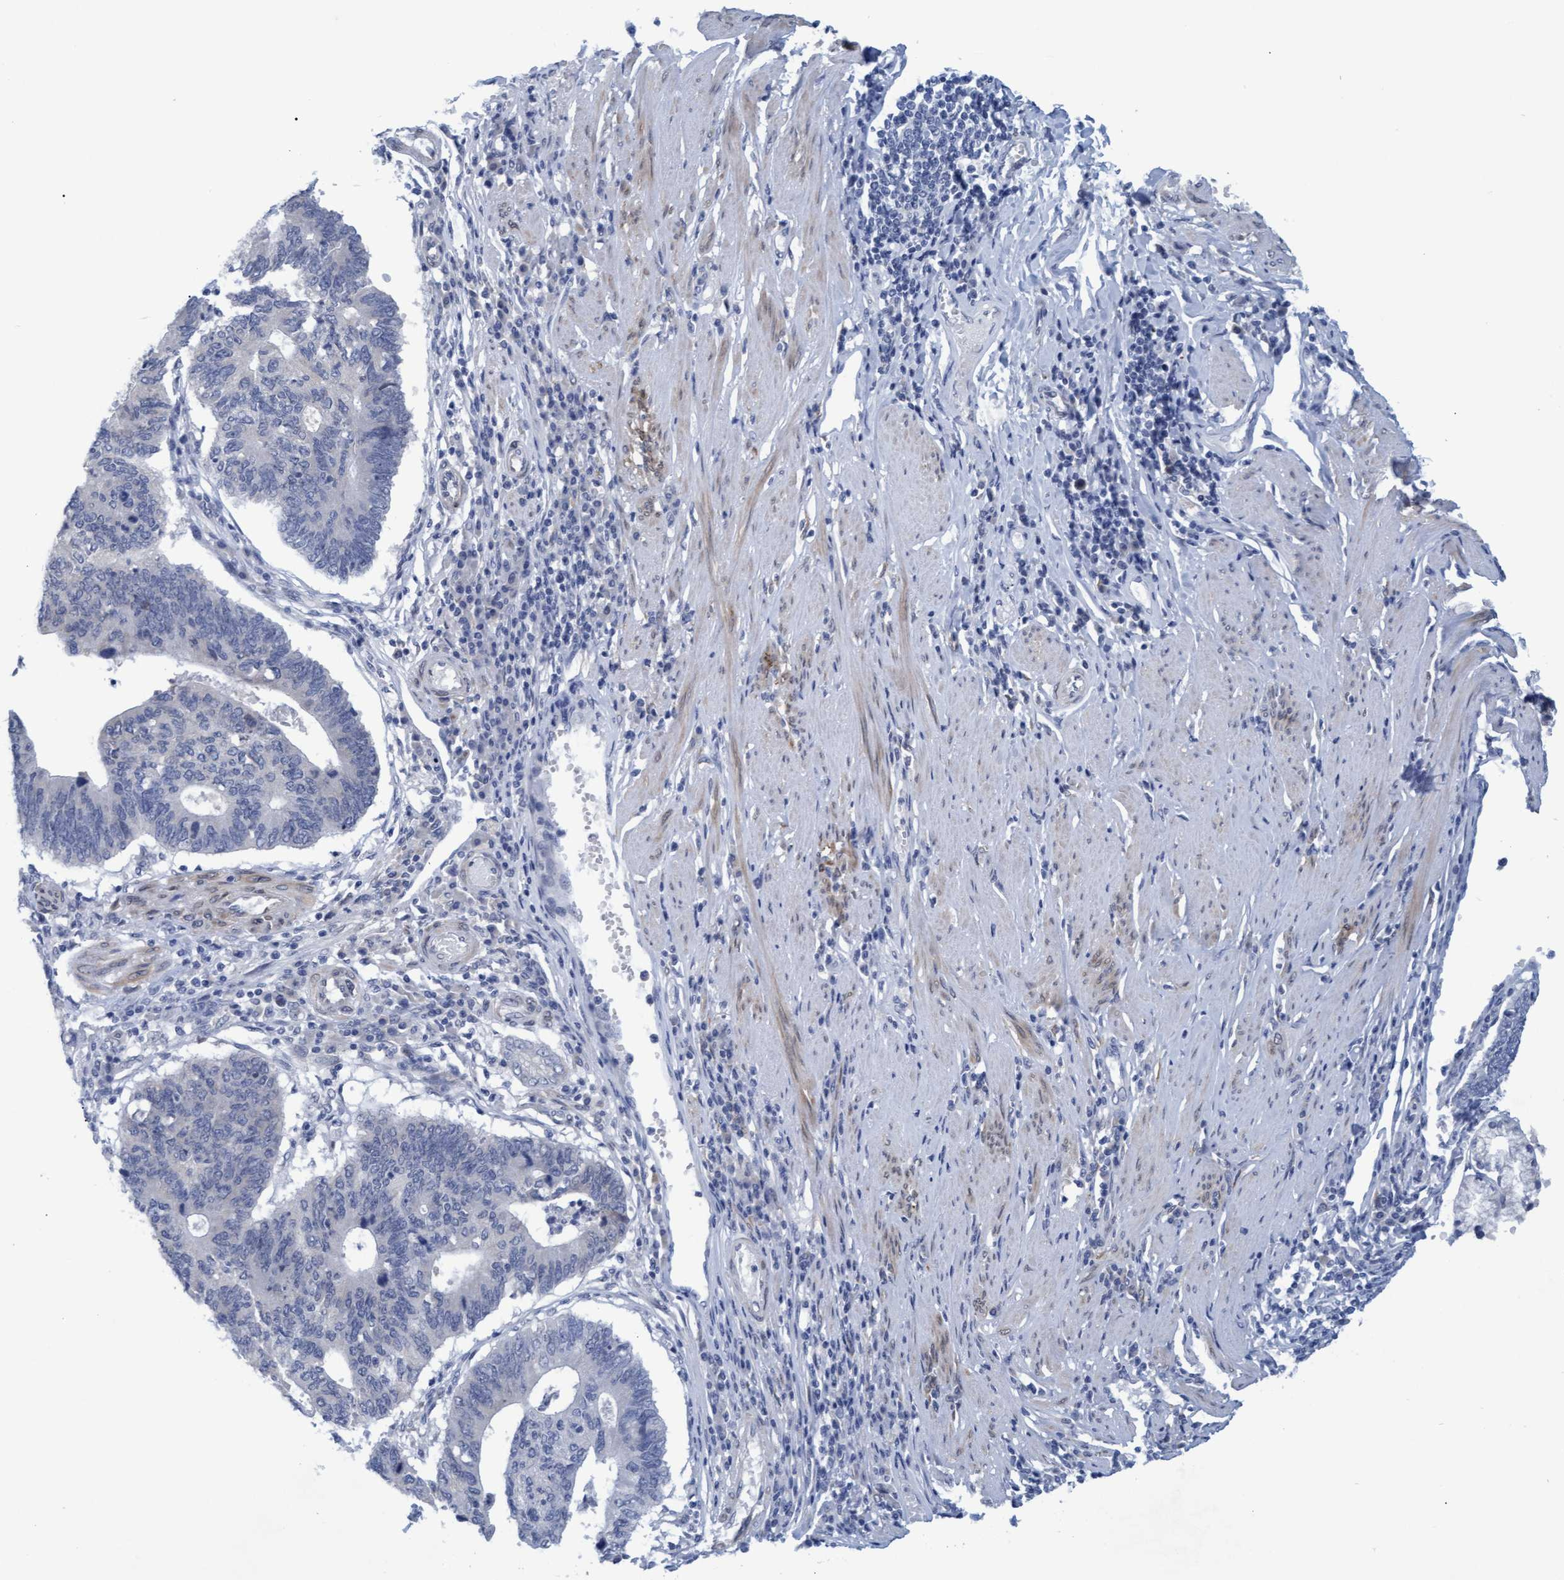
{"staining": {"intensity": "negative", "quantity": "none", "location": "none"}, "tissue": "stomach cancer", "cell_type": "Tumor cells", "image_type": "cancer", "snomed": [{"axis": "morphology", "description": "Adenocarcinoma, NOS"}, {"axis": "topography", "description": "Stomach"}], "caption": "The photomicrograph demonstrates no staining of tumor cells in stomach cancer (adenocarcinoma).", "gene": "SSTR3", "patient": {"sex": "male", "age": 59}}